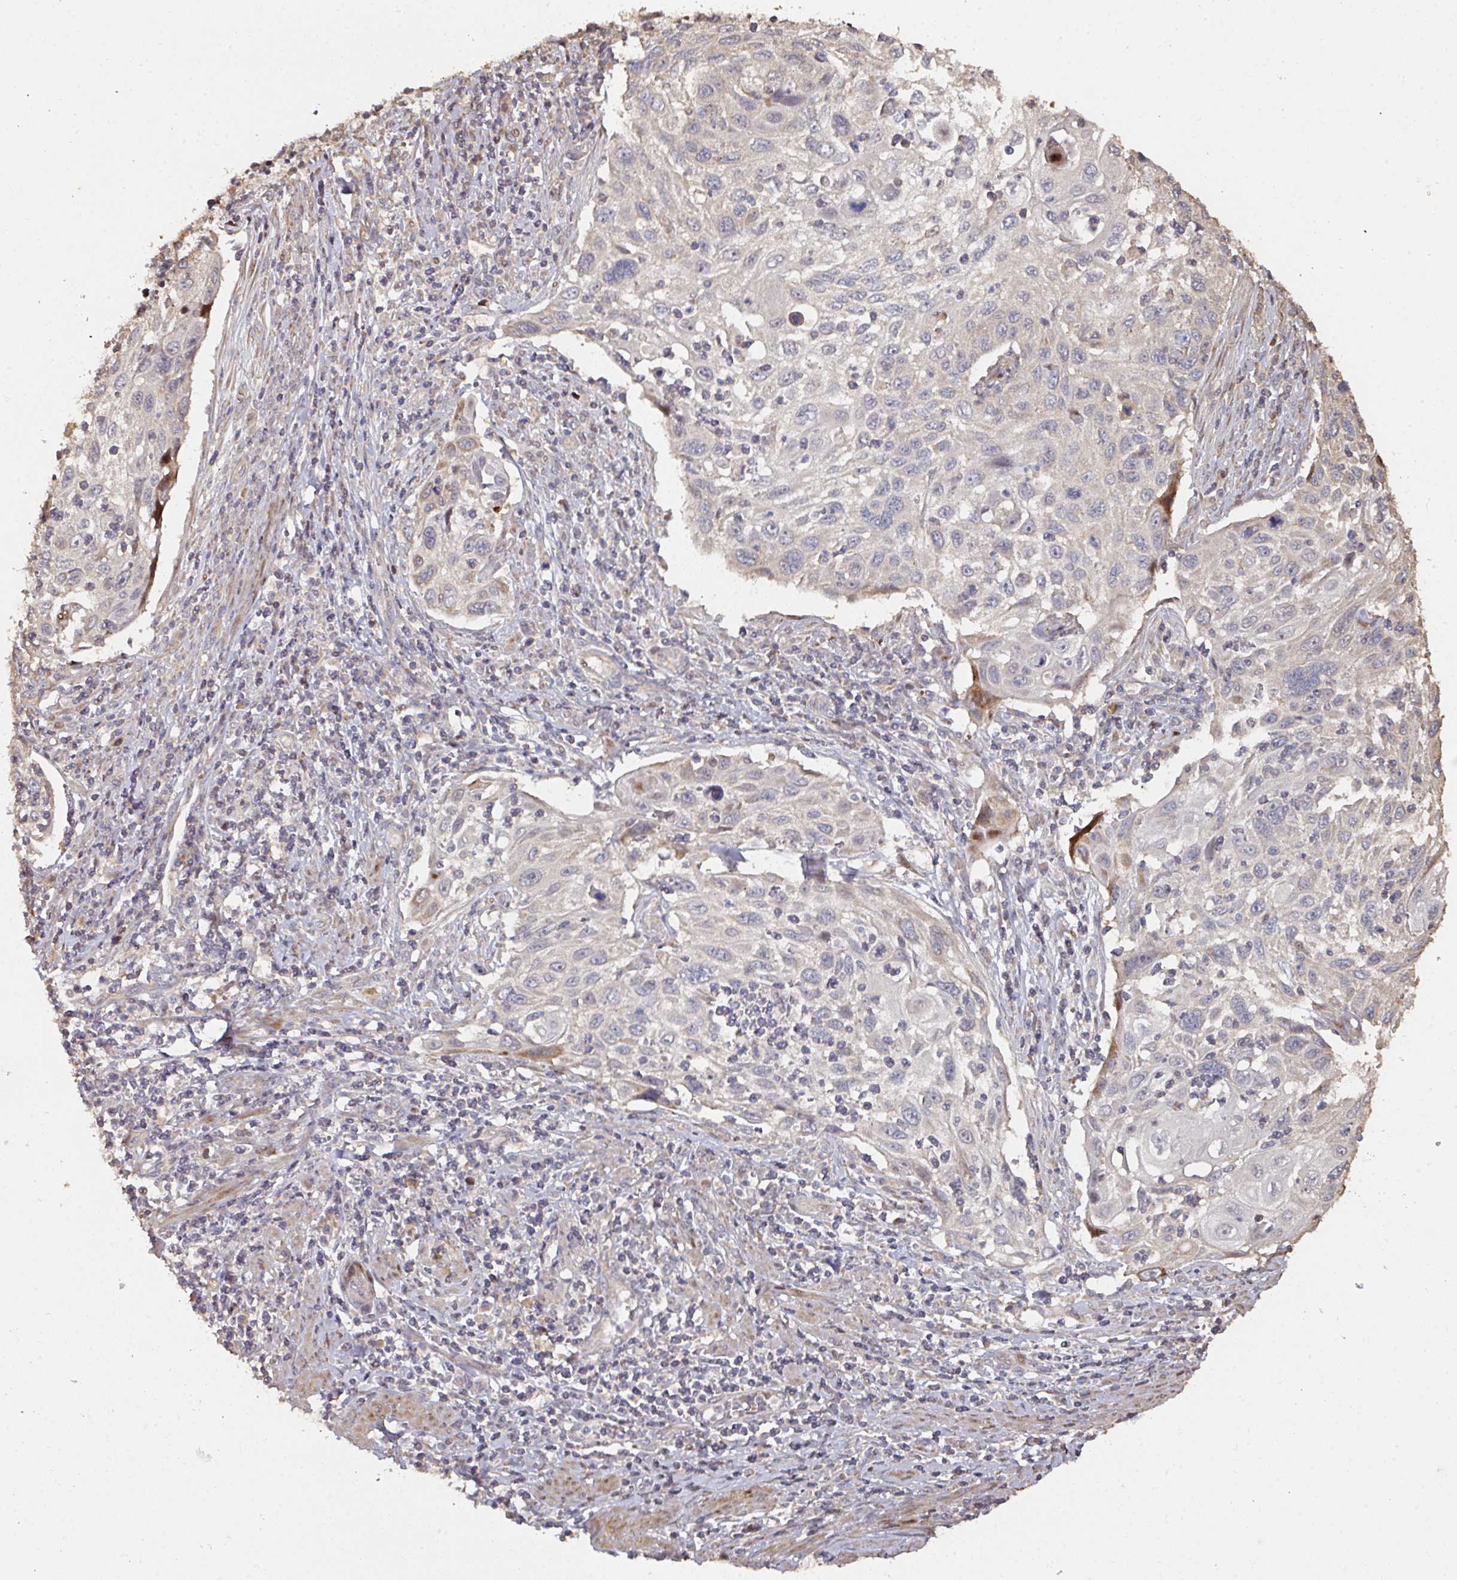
{"staining": {"intensity": "negative", "quantity": "none", "location": "none"}, "tissue": "cervical cancer", "cell_type": "Tumor cells", "image_type": "cancer", "snomed": [{"axis": "morphology", "description": "Squamous cell carcinoma, NOS"}, {"axis": "topography", "description": "Cervix"}], "caption": "The immunohistochemistry photomicrograph has no significant staining in tumor cells of cervical cancer tissue. (DAB immunohistochemistry (IHC) with hematoxylin counter stain).", "gene": "CA7", "patient": {"sex": "female", "age": 70}}